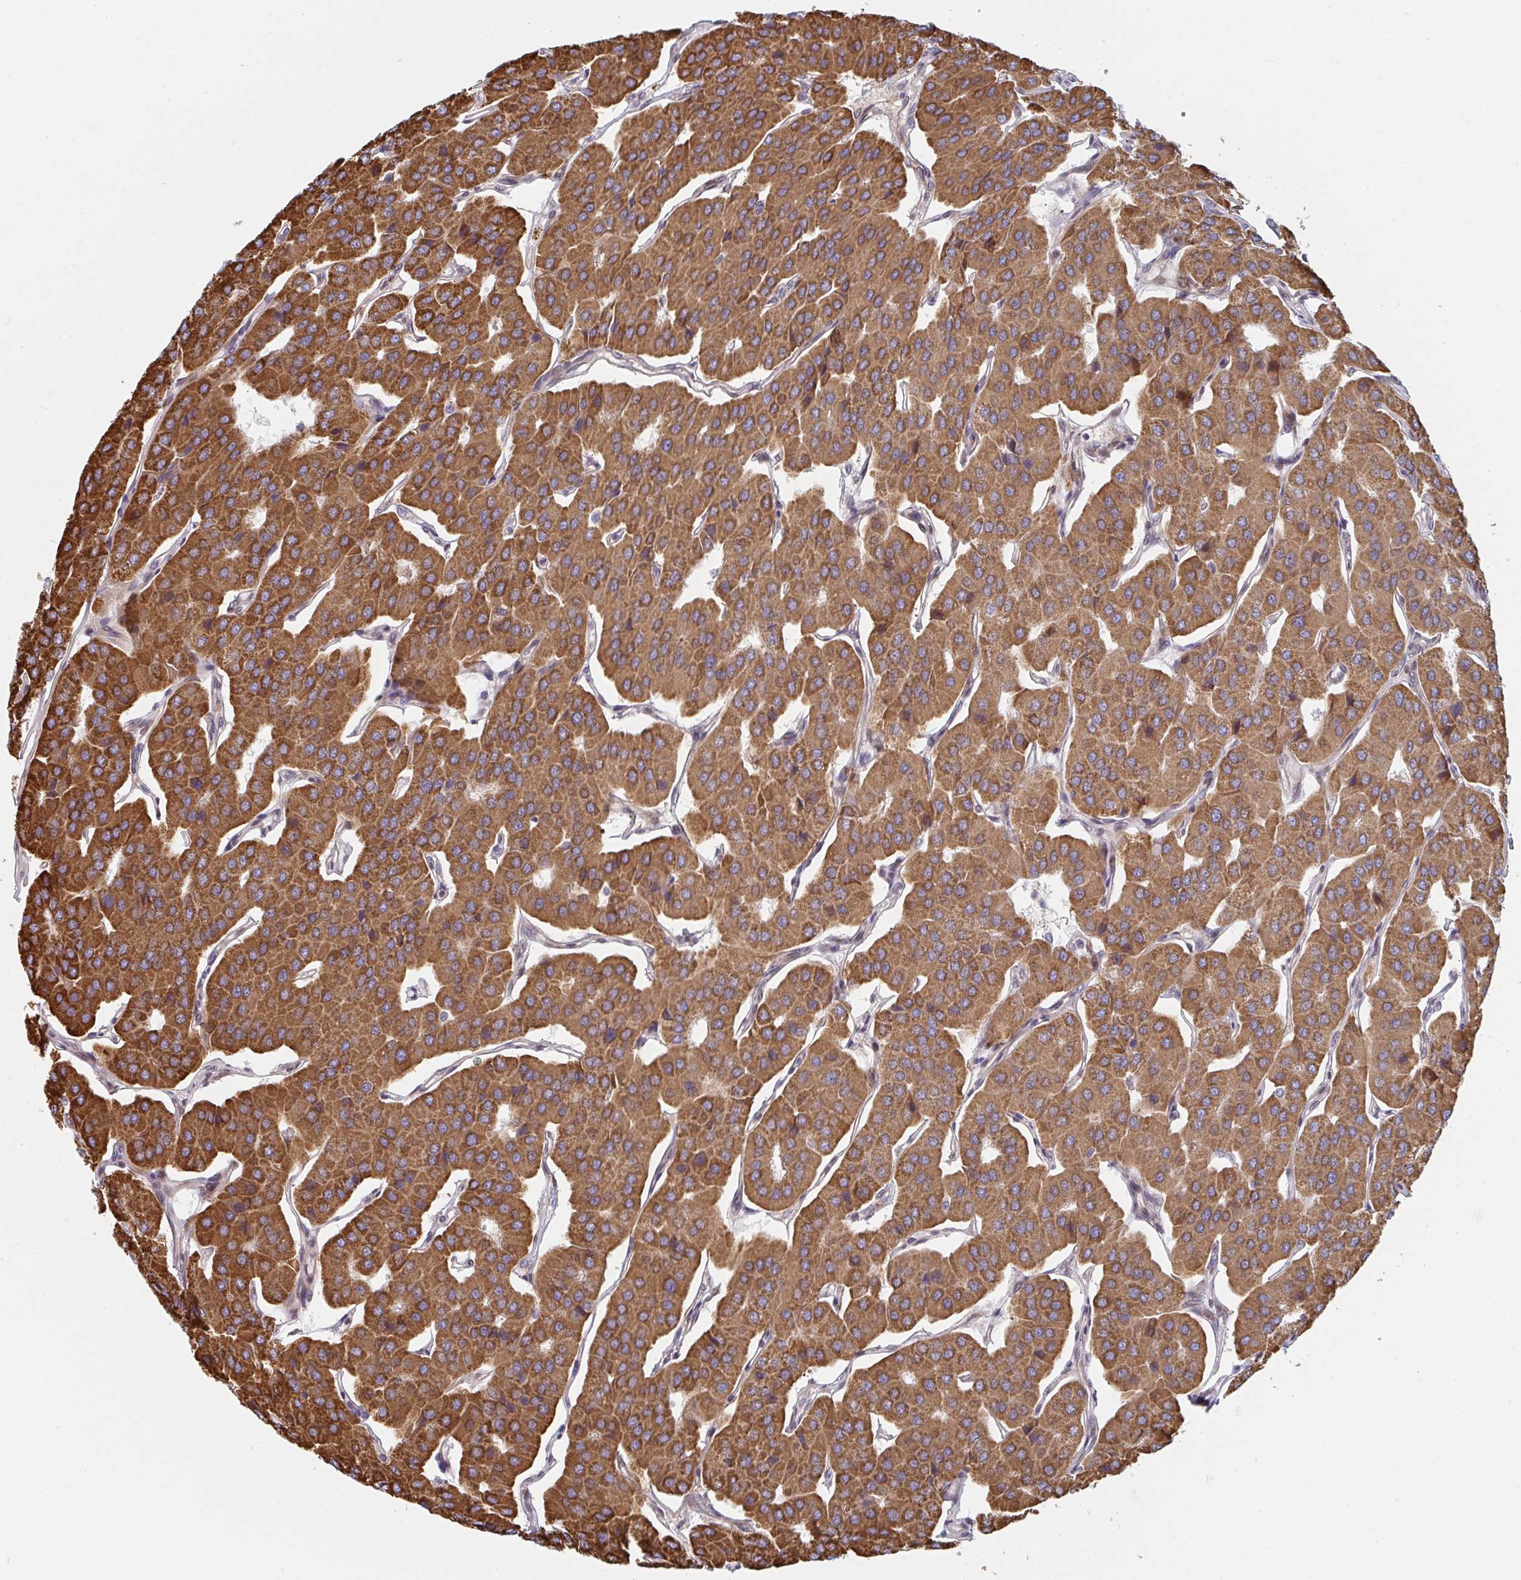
{"staining": {"intensity": "strong", "quantity": ">75%", "location": "cytoplasmic/membranous"}, "tissue": "parathyroid gland", "cell_type": "Glandular cells", "image_type": "normal", "snomed": [{"axis": "morphology", "description": "Normal tissue, NOS"}, {"axis": "morphology", "description": "Adenoma, NOS"}, {"axis": "topography", "description": "Parathyroid gland"}], "caption": "IHC histopathology image of benign parathyroid gland: parathyroid gland stained using IHC demonstrates high levels of strong protein expression localized specifically in the cytoplasmic/membranous of glandular cells, appearing as a cytoplasmic/membranous brown color.", "gene": "PRKCH", "patient": {"sex": "female", "age": 86}}